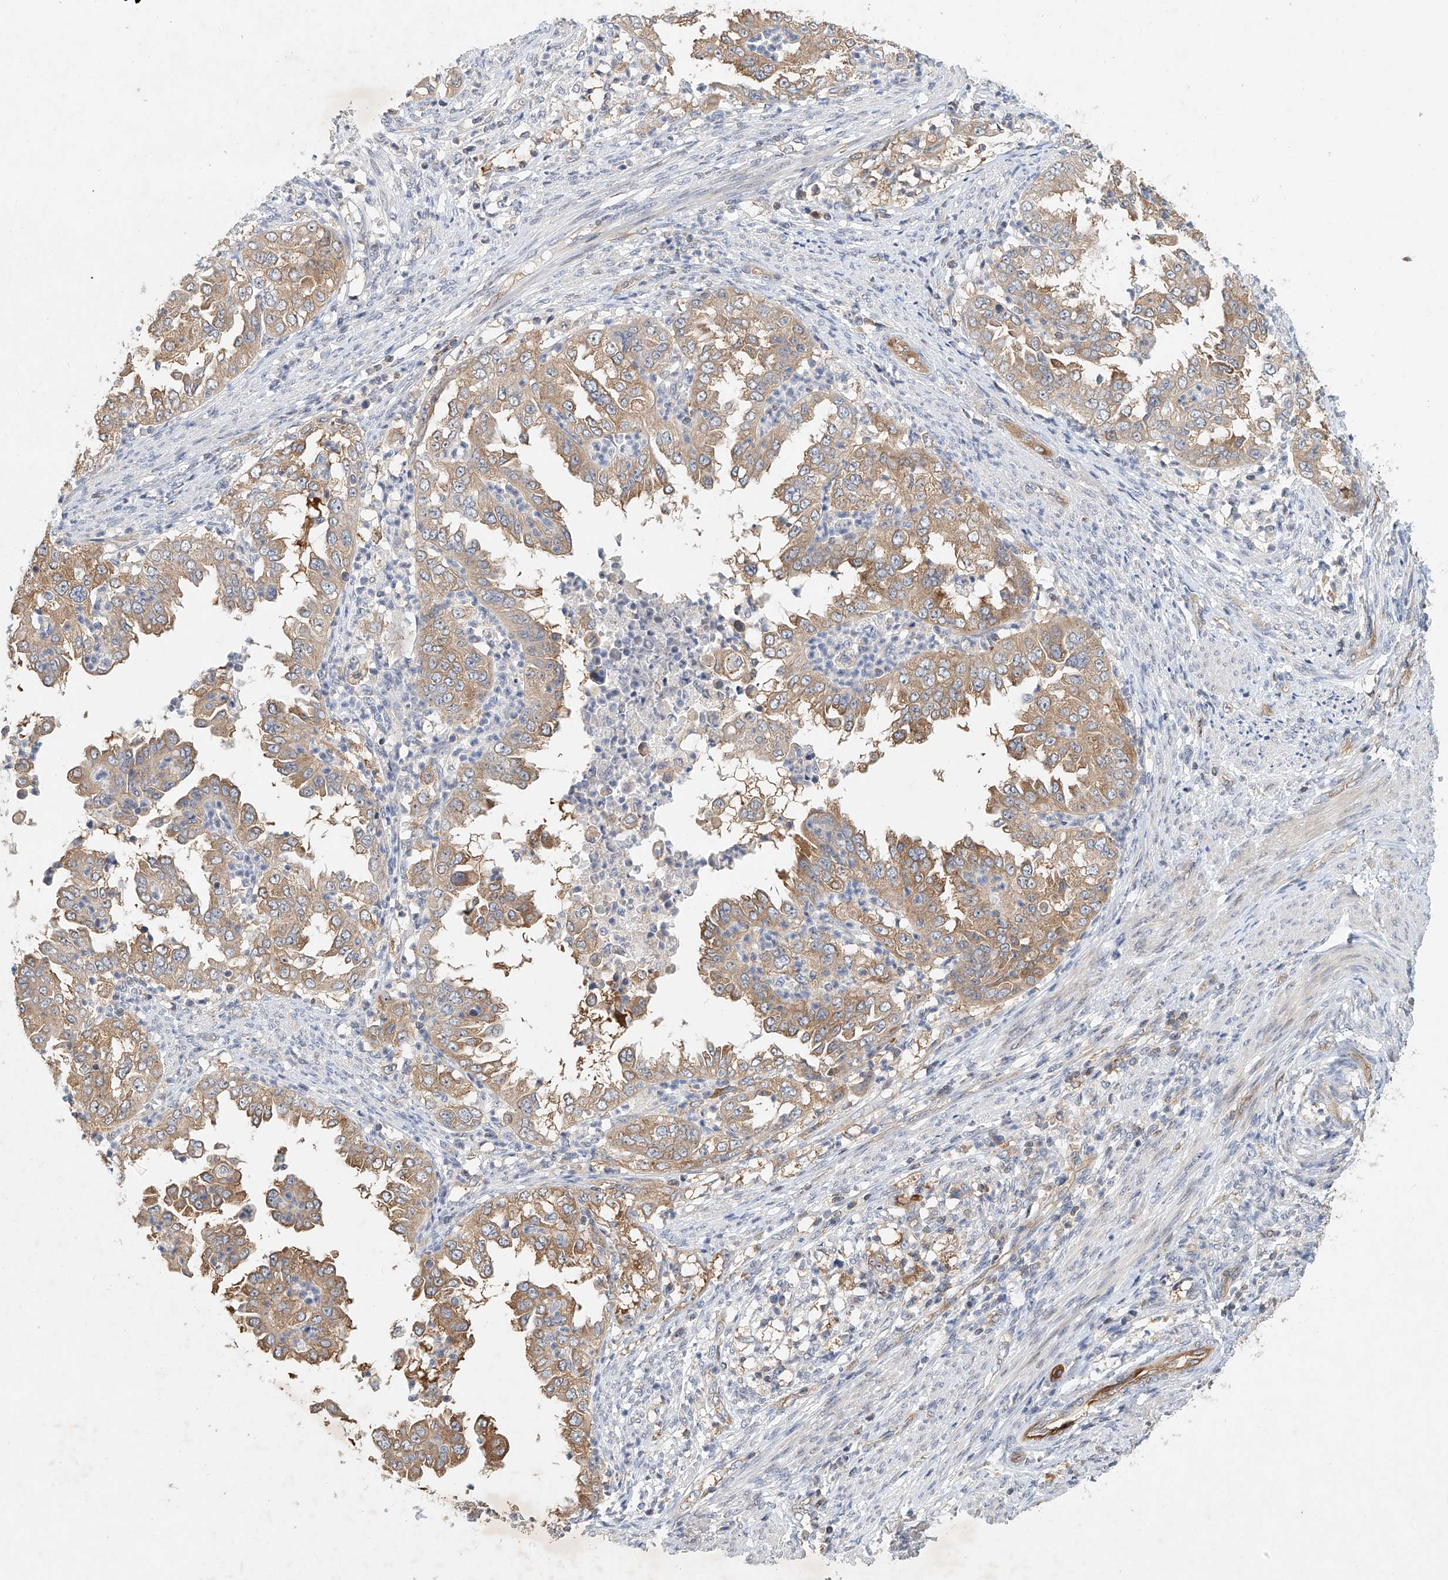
{"staining": {"intensity": "moderate", "quantity": ">75%", "location": "cytoplasmic/membranous"}, "tissue": "endometrial cancer", "cell_type": "Tumor cells", "image_type": "cancer", "snomed": [{"axis": "morphology", "description": "Adenocarcinoma, NOS"}, {"axis": "topography", "description": "Endometrium"}], "caption": "There is medium levels of moderate cytoplasmic/membranous expression in tumor cells of adenocarcinoma (endometrial), as demonstrated by immunohistochemical staining (brown color).", "gene": "CARMIL1", "patient": {"sex": "female", "age": 85}}